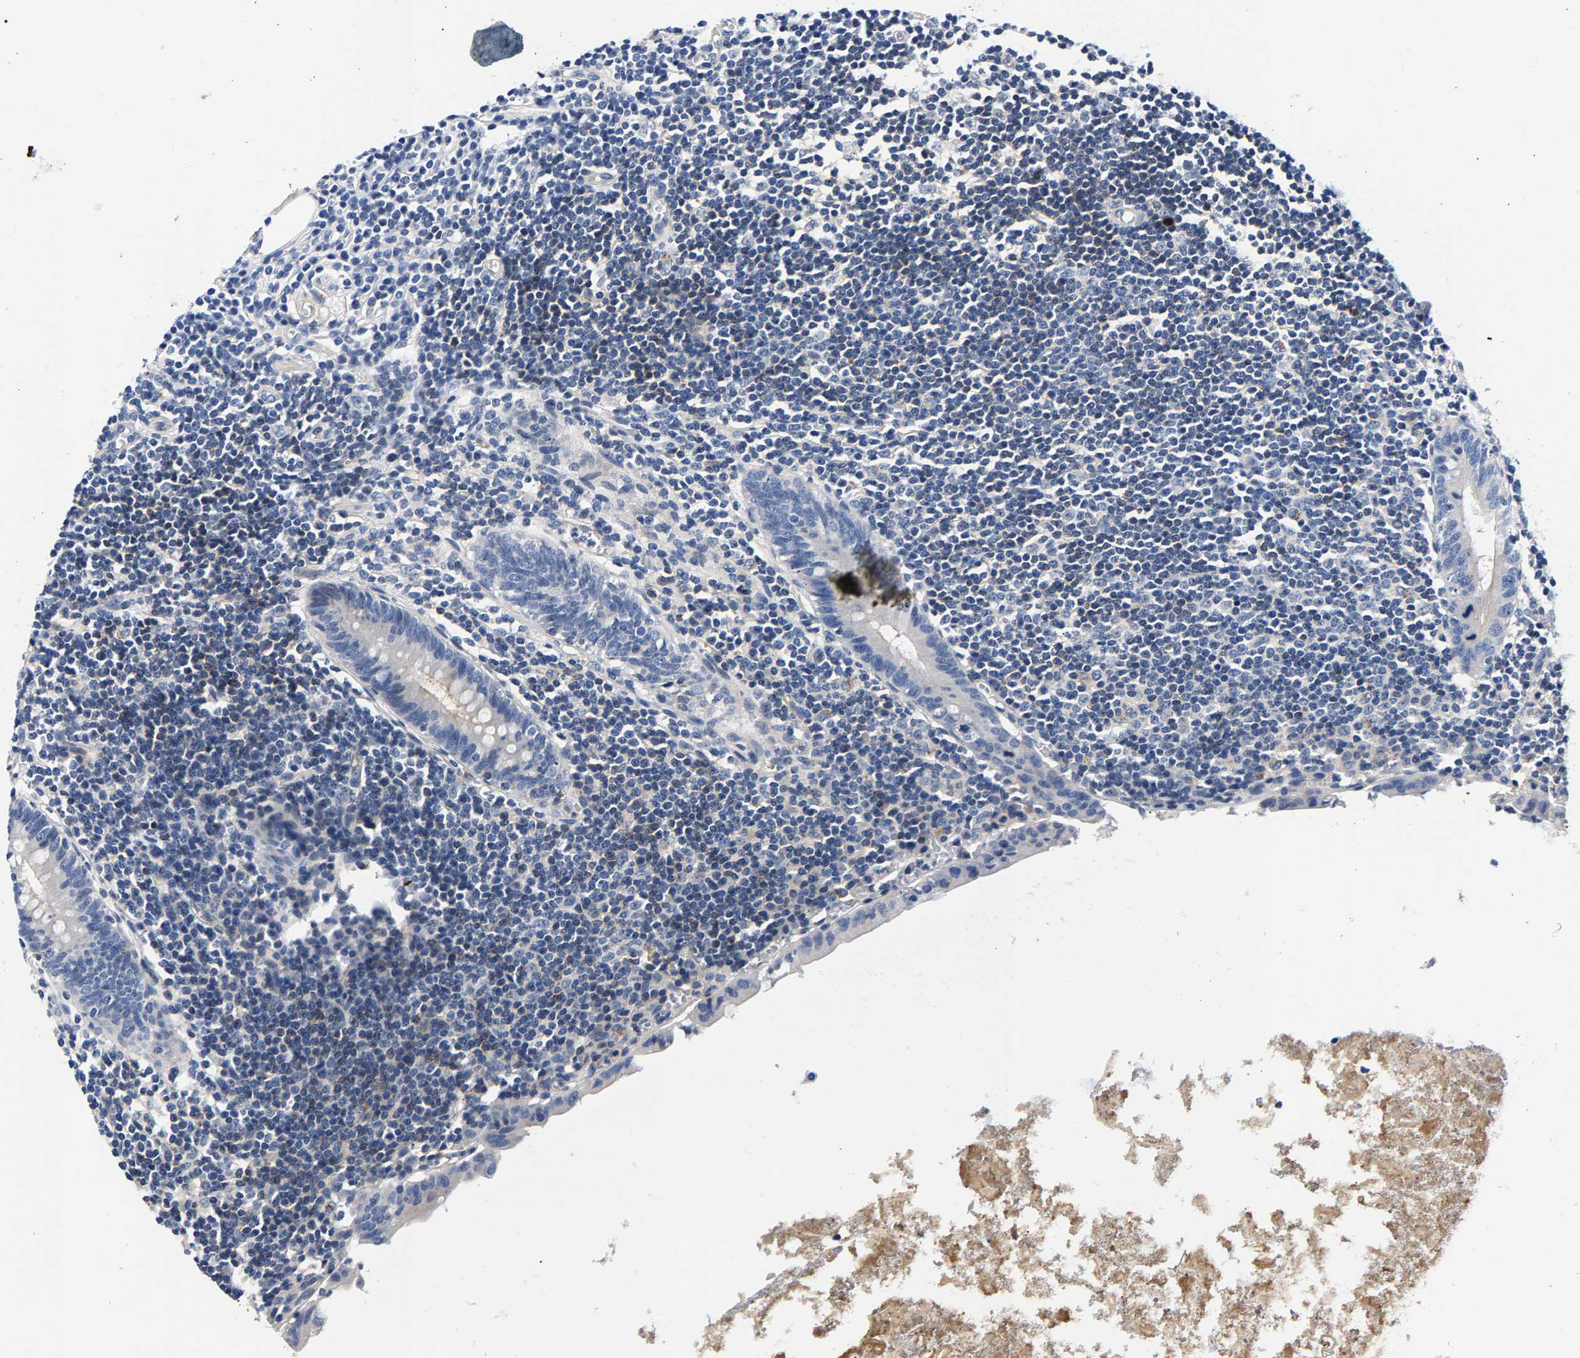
{"staining": {"intensity": "negative", "quantity": "none", "location": "none"}, "tissue": "appendix", "cell_type": "Glandular cells", "image_type": "normal", "snomed": [{"axis": "morphology", "description": "Normal tissue, NOS"}, {"axis": "topography", "description": "Appendix"}], "caption": "IHC of unremarkable human appendix displays no expression in glandular cells.", "gene": "P2RY4", "patient": {"sex": "female", "age": 50}}